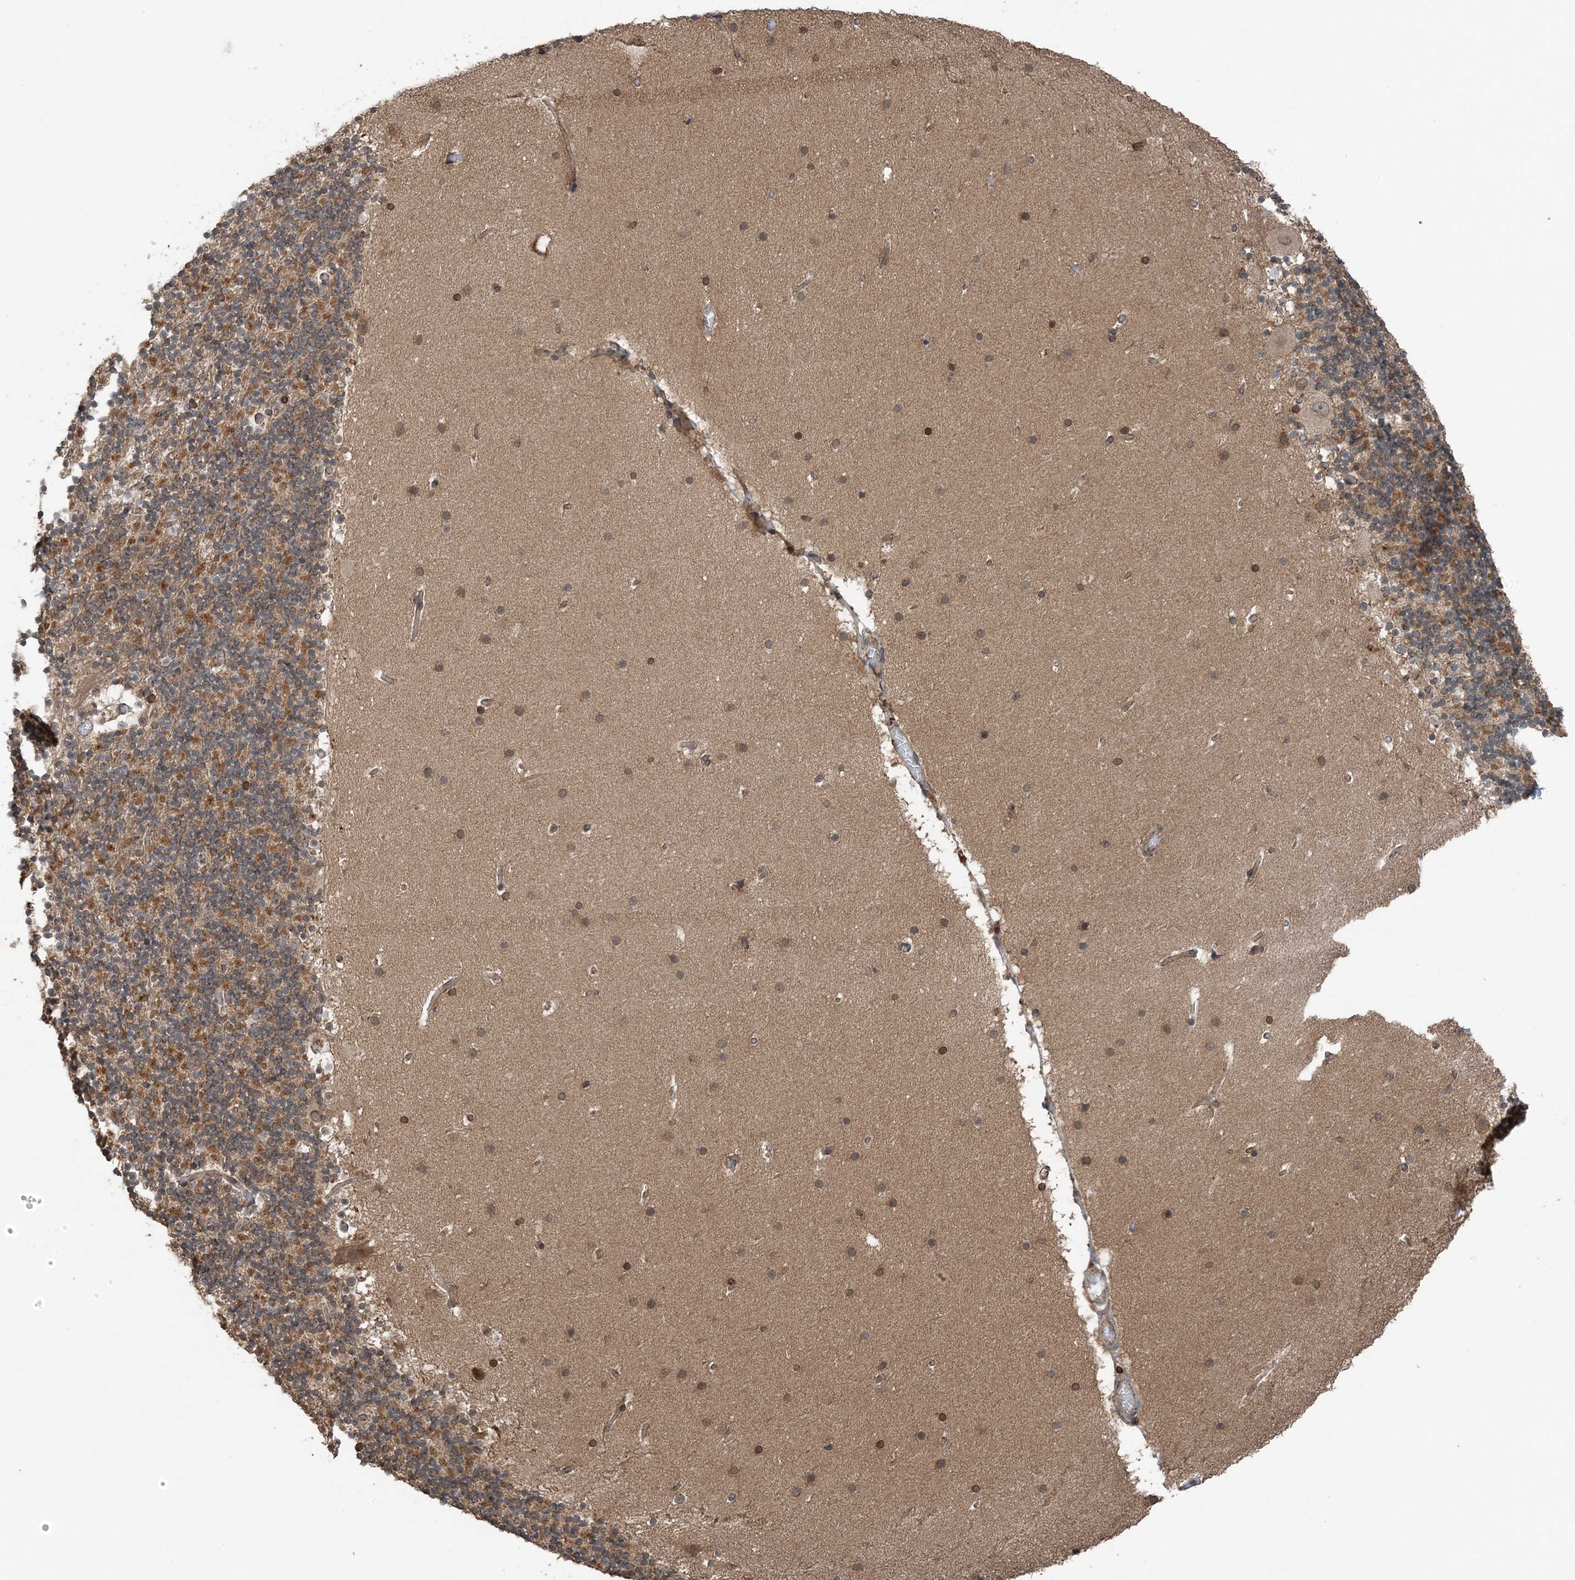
{"staining": {"intensity": "moderate", "quantity": "25%-75%", "location": "cytoplasmic/membranous"}, "tissue": "cerebellum", "cell_type": "Cells in granular layer", "image_type": "normal", "snomed": [{"axis": "morphology", "description": "Normal tissue, NOS"}, {"axis": "topography", "description": "Cerebellum"}], "caption": "Immunohistochemistry photomicrograph of benign cerebellum: cerebellum stained using immunohistochemistry (IHC) shows medium levels of moderate protein expression localized specifically in the cytoplasmic/membranous of cells in granular layer, appearing as a cytoplasmic/membranous brown color.", "gene": "ZFAND2B", "patient": {"sex": "male", "age": 57}}